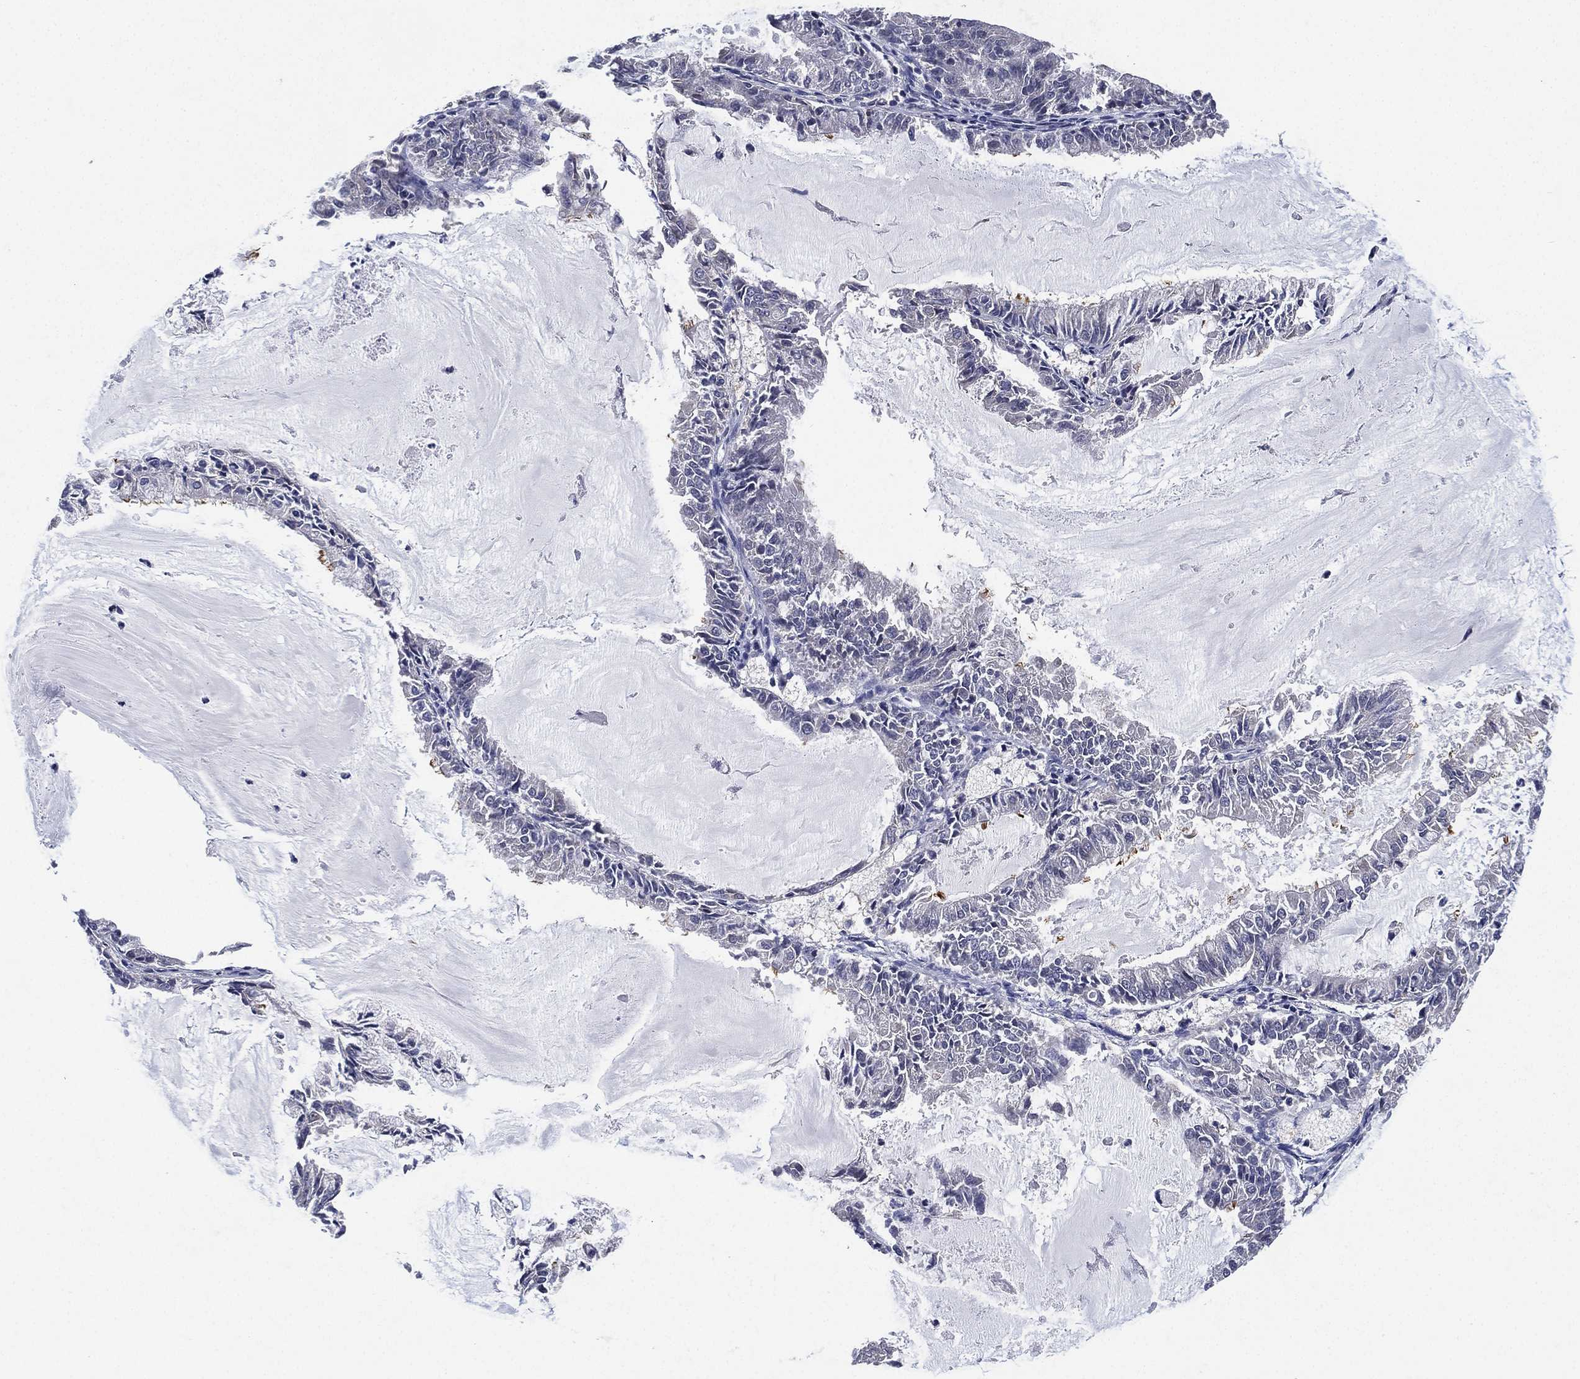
{"staining": {"intensity": "negative", "quantity": "none", "location": "none"}, "tissue": "endometrial cancer", "cell_type": "Tumor cells", "image_type": "cancer", "snomed": [{"axis": "morphology", "description": "Adenocarcinoma, NOS"}, {"axis": "topography", "description": "Endometrium"}], "caption": "Tumor cells show no significant protein expression in endometrial cancer.", "gene": "SELENOO", "patient": {"sex": "female", "age": 57}}